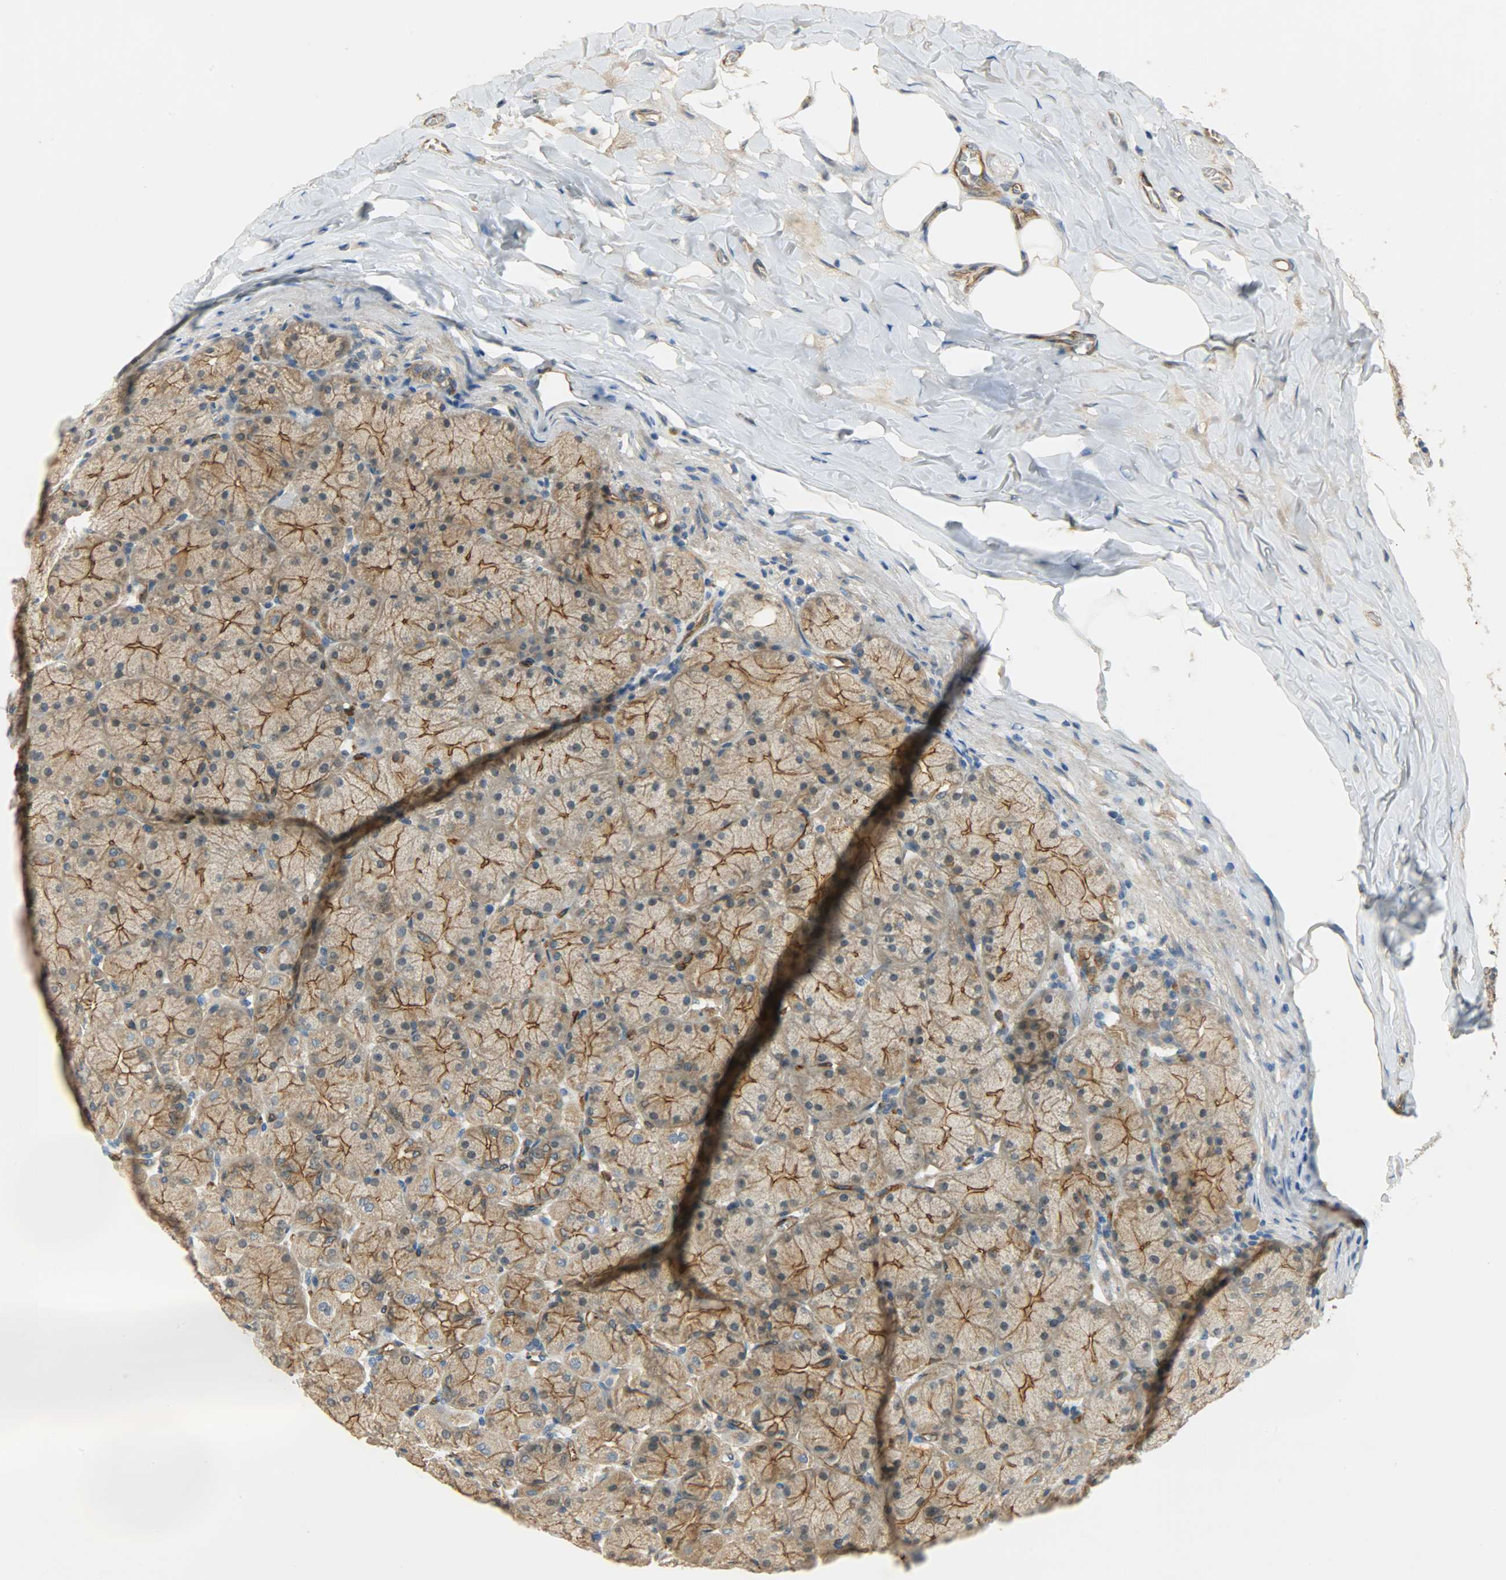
{"staining": {"intensity": "moderate", "quantity": ">75%", "location": "cytoplasmic/membranous"}, "tissue": "stomach", "cell_type": "Glandular cells", "image_type": "normal", "snomed": [{"axis": "morphology", "description": "Normal tissue, NOS"}, {"axis": "topography", "description": "Stomach, upper"}], "caption": "Immunohistochemistry (IHC) histopathology image of unremarkable stomach: stomach stained using immunohistochemistry (IHC) shows medium levels of moderate protein expression localized specifically in the cytoplasmic/membranous of glandular cells, appearing as a cytoplasmic/membranous brown color.", "gene": "KIAA1217", "patient": {"sex": "female", "age": 56}}